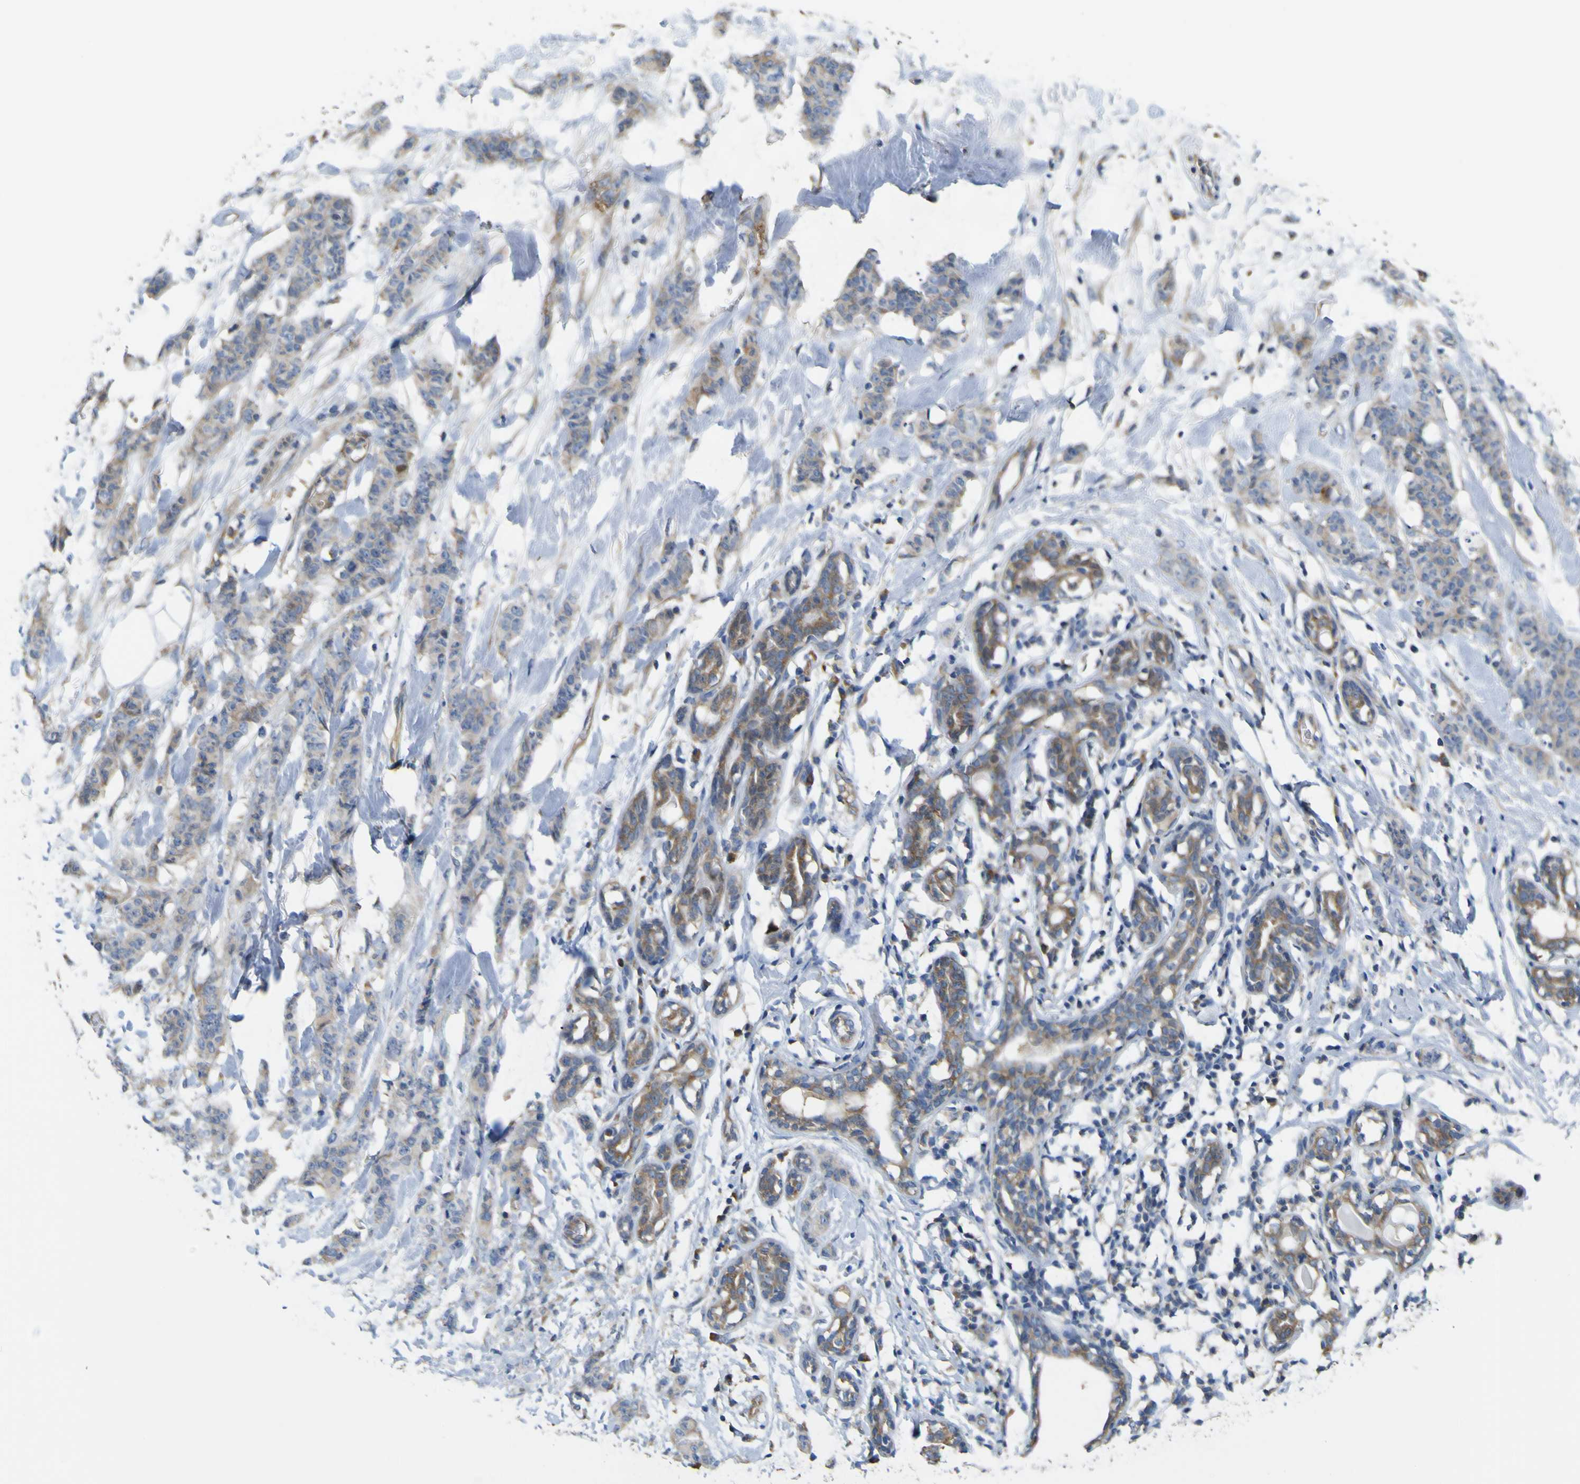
{"staining": {"intensity": "weak", "quantity": "<25%", "location": "cytoplasmic/membranous"}, "tissue": "breast cancer", "cell_type": "Tumor cells", "image_type": "cancer", "snomed": [{"axis": "morphology", "description": "Normal tissue, NOS"}, {"axis": "morphology", "description": "Duct carcinoma"}, {"axis": "topography", "description": "Breast"}], "caption": "Tumor cells show no significant protein staining in infiltrating ductal carcinoma (breast).", "gene": "MYEOV", "patient": {"sex": "female", "age": 40}}